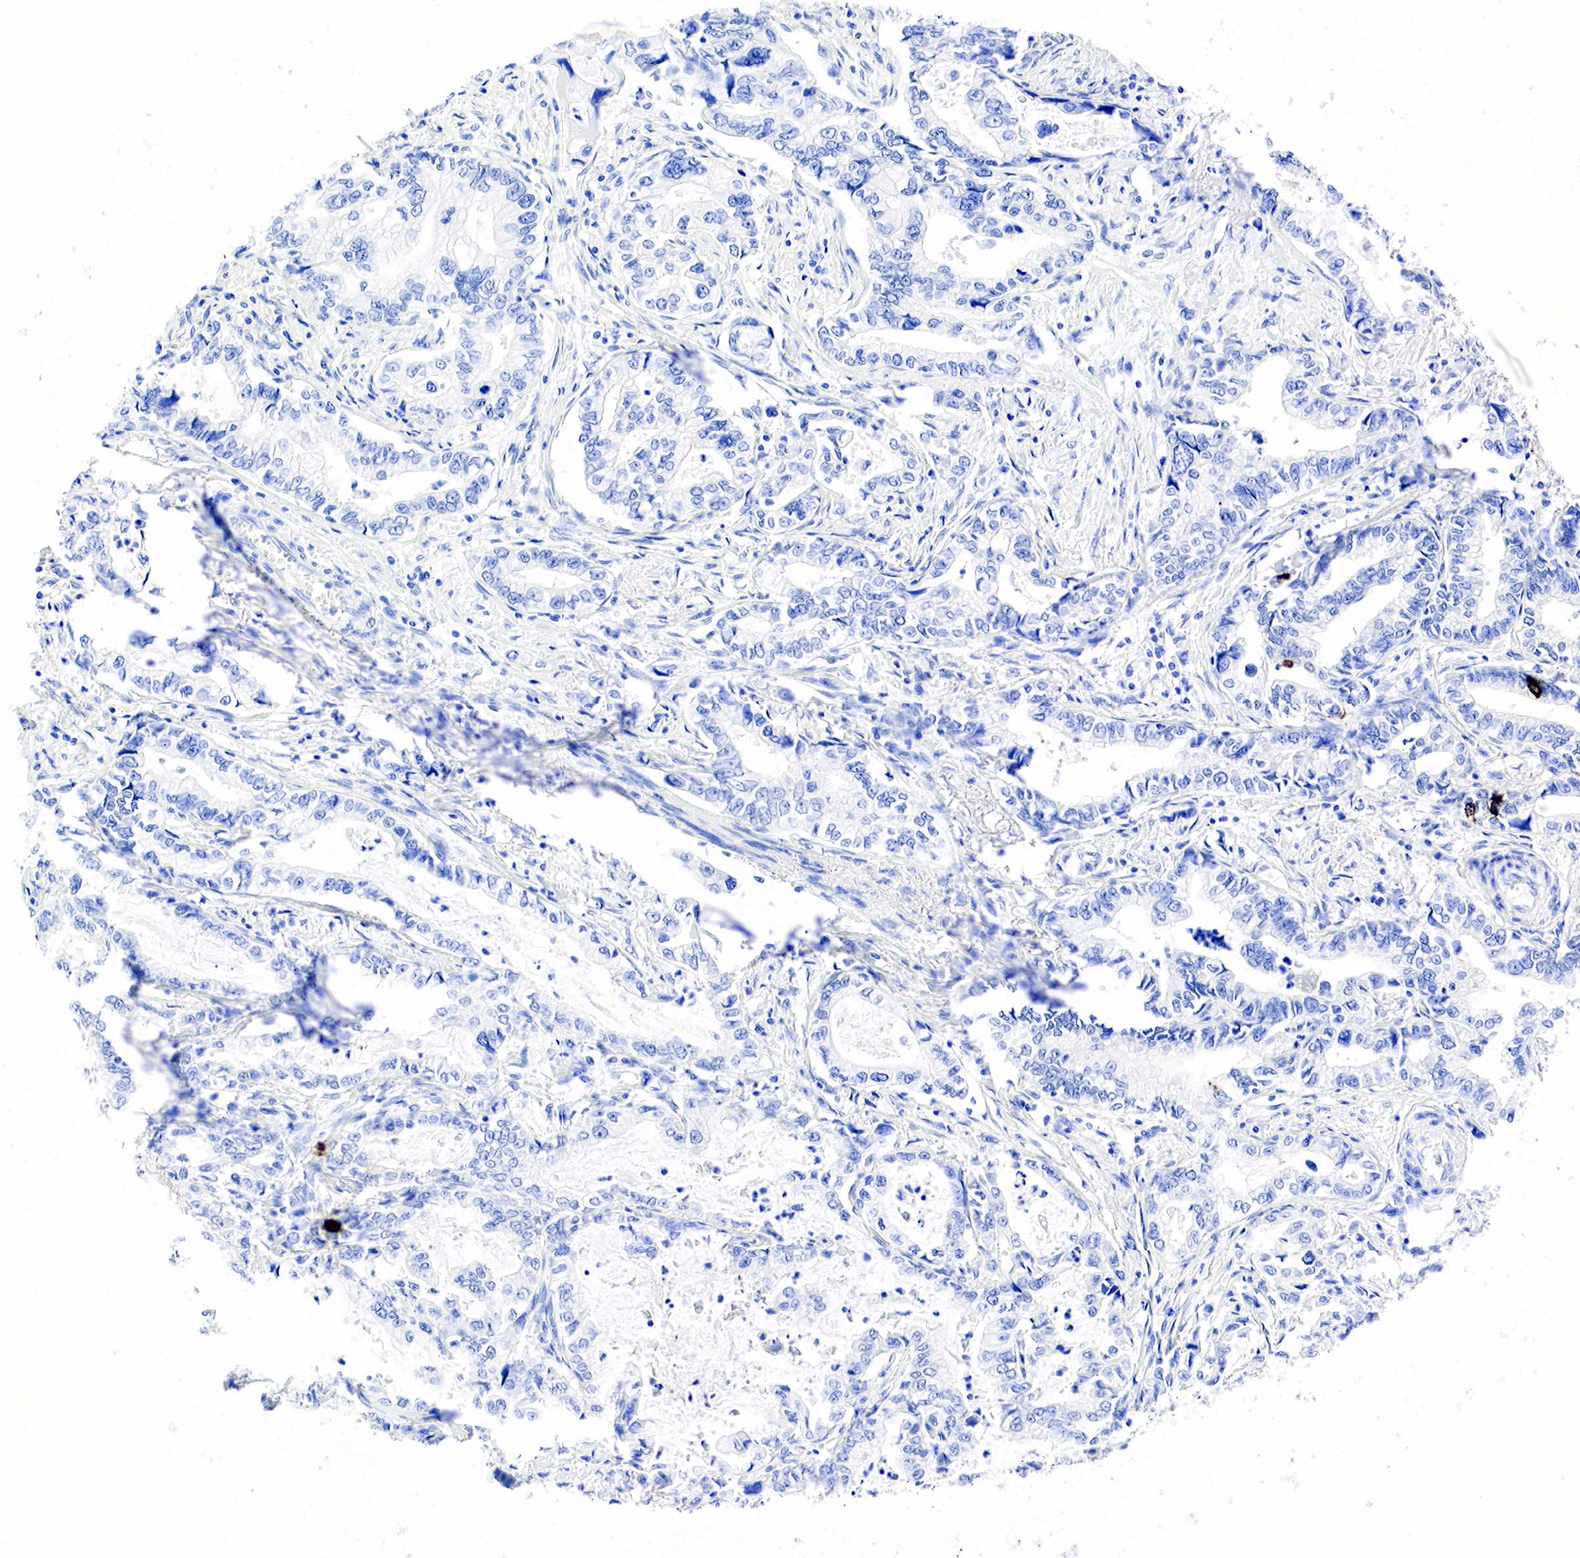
{"staining": {"intensity": "negative", "quantity": "none", "location": "none"}, "tissue": "stomach cancer", "cell_type": "Tumor cells", "image_type": "cancer", "snomed": [{"axis": "morphology", "description": "Adenocarcinoma, NOS"}, {"axis": "topography", "description": "Pancreas"}, {"axis": "topography", "description": "Stomach, upper"}], "caption": "Immunohistochemistry photomicrograph of human stomach cancer stained for a protein (brown), which shows no expression in tumor cells.", "gene": "CHGA", "patient": {"sex": "male", "age": 77}}